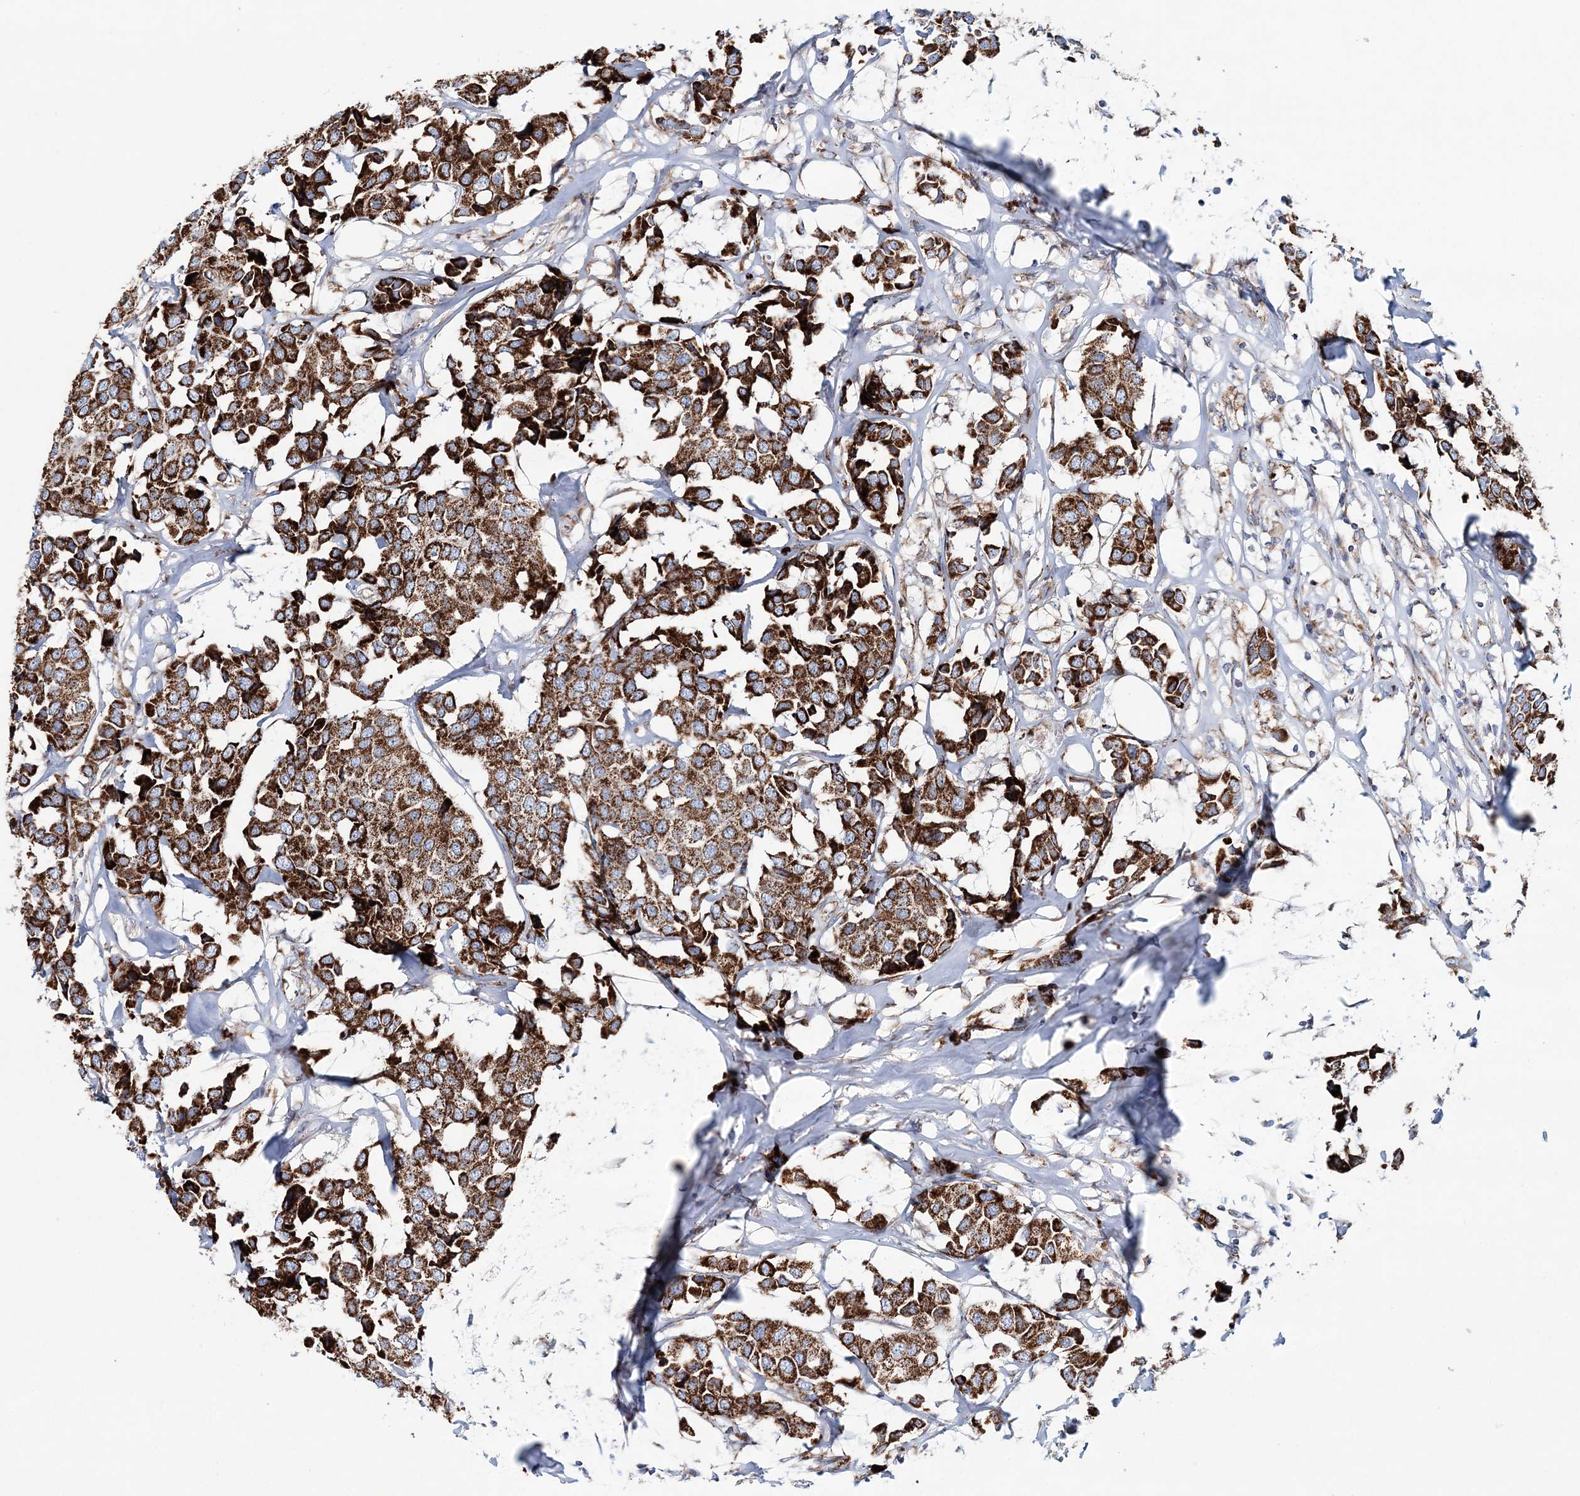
{"staining": {"intensity": "strong", "quantity": ">75%", "location": "cytoplasmic/membranous"}, "tissue": "breast cancer", "cell_type": "Tumor cells", "image_type": "cancer", "snomed": [{"axis": "morphology", "description": "Duct carcinoma"}, {"axis": "topography", "description": "Breast"}], "caption": "Breast cancer (infiltrating ductal carcinoma) tissue exhibits strong cytoplasmic/membranous positivity in approximately >75% of tumor cells, visualized by immunohistochemistry.", "gene": "ARHGAP6", "patient": {"sex": "female", "age": 80}}